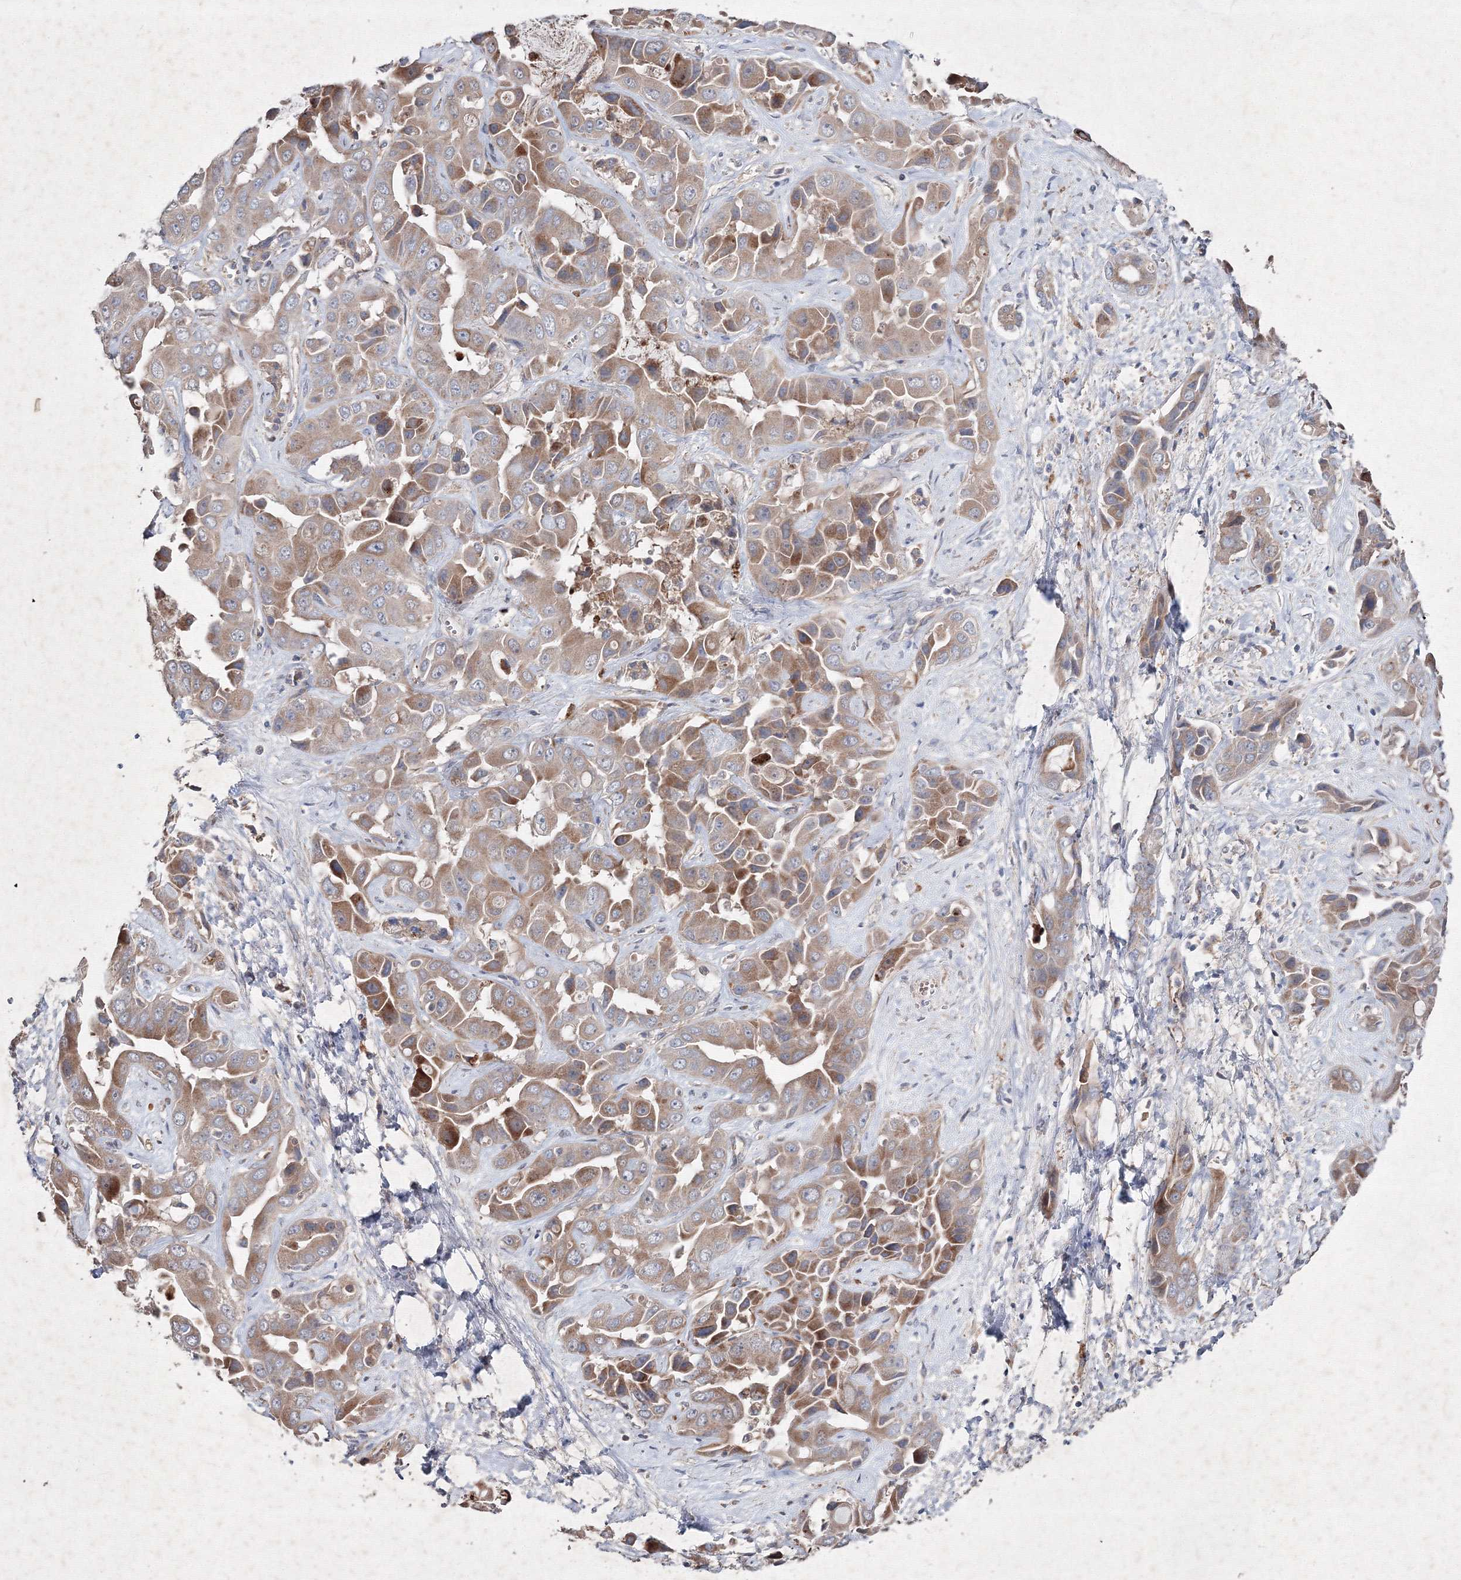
{"staining": {"intensity": "moderate", "quantity": ">75%", "location": "cytoplasmic/membranous"}, "tissue": "liver cancer", "cell_type": "Tumor cells", "image_type": "cancer", "snomed": [{"axis": "morphology", "description": "Cholangiocarcinoma"}, {"axis": "topography", "description": "Liver"}], "caption": "This histopathology image demonstrates immunohistochemistry (IHC) staining of human liver cholangiocarcinoma, with medium moderate cytoplasmic/membranous positivity in approximately >75% of tumor cells.", "gene": "GFM1", "patient": {"sex": "female", "age": 52}}